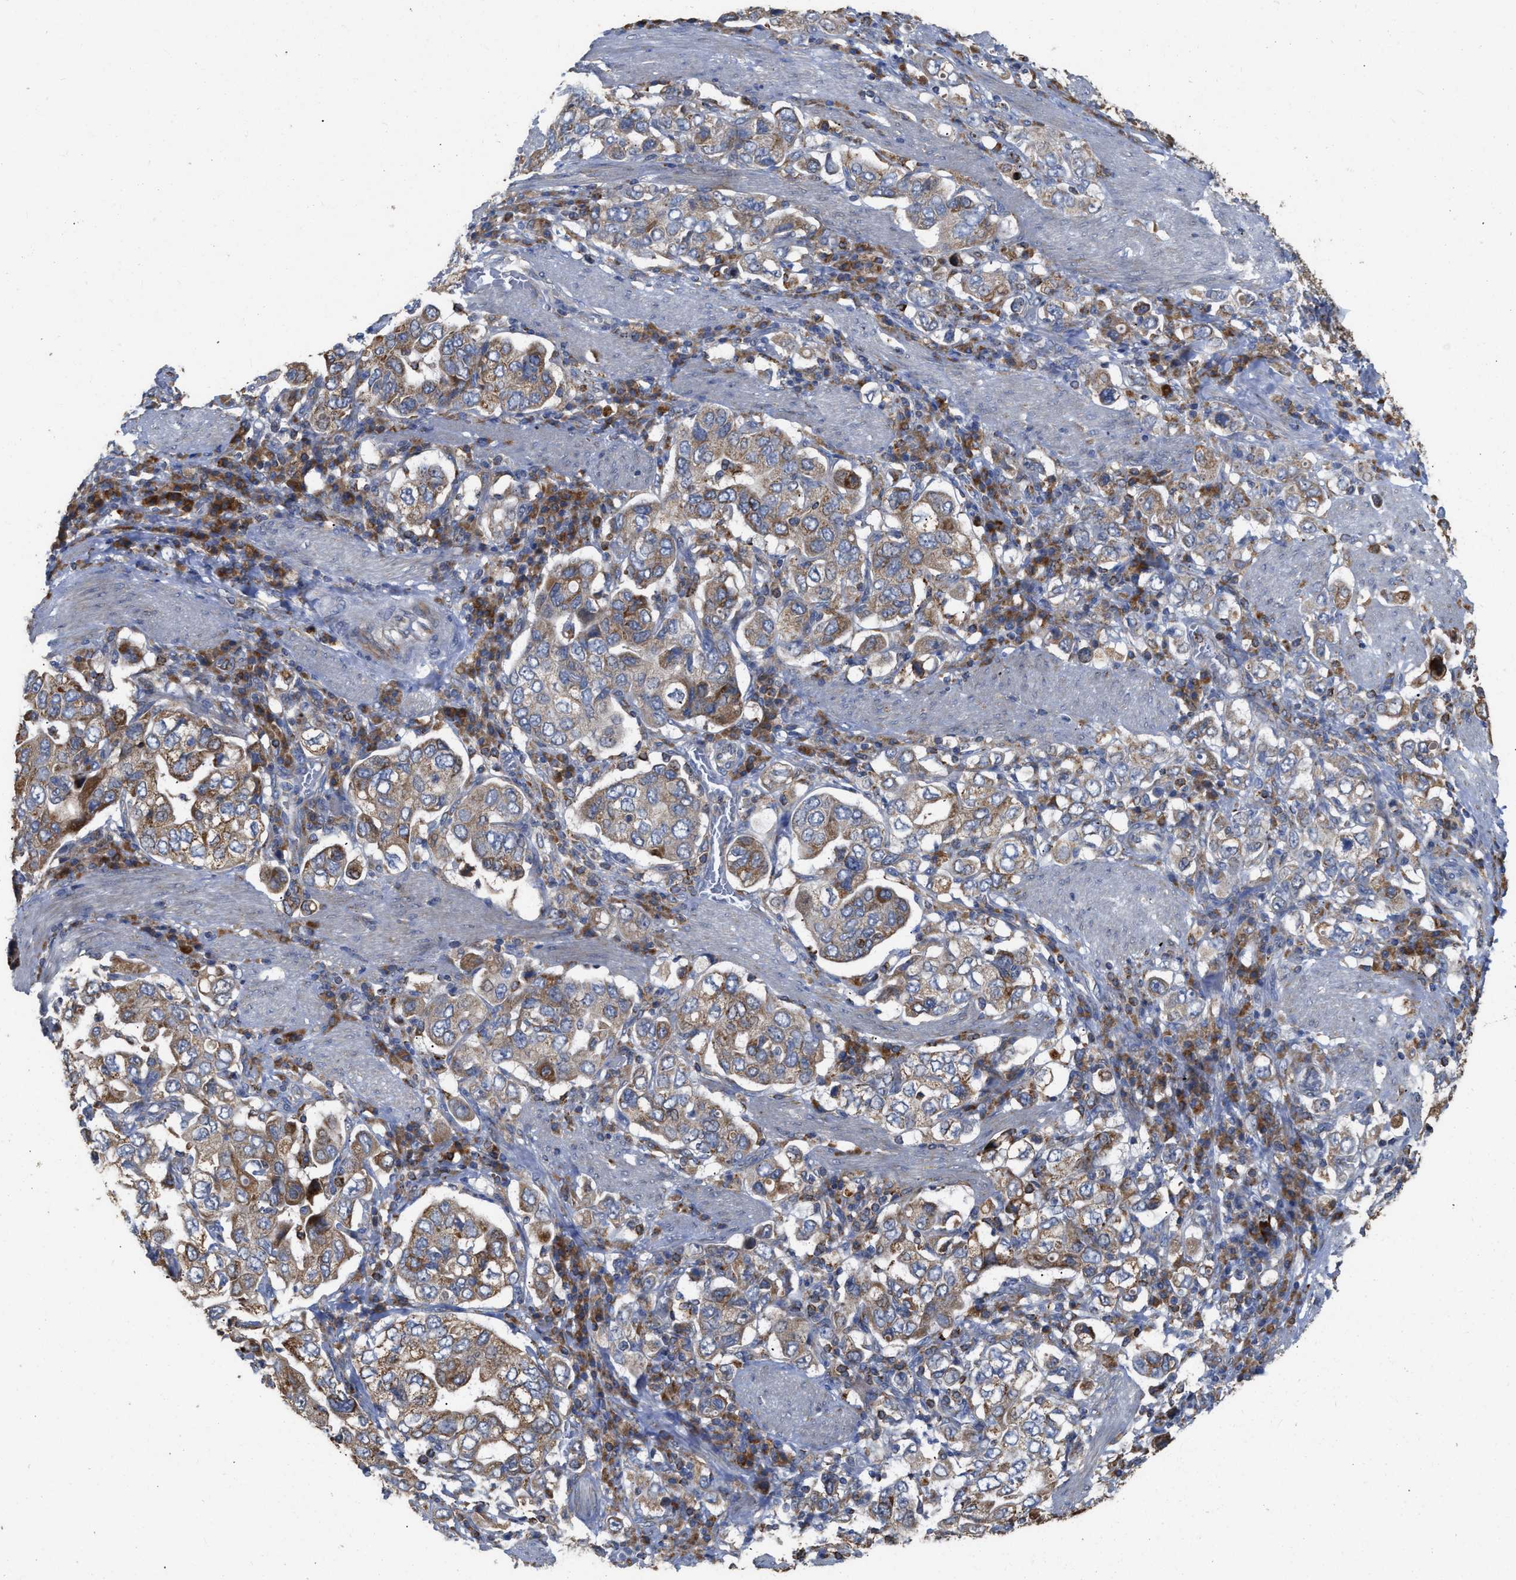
{"staining": {"intensity": "moderate", "quantity": ">75%", "location": "cytoplasmic/membranous"}, "tissue": "stomach cancer", "cell_type": "Tumor cells", "image_type": "cancer", "snomed": [{"axis": "morphology", "description": "Adenocarcinoma, NOS"}, {"axis": "topography", "description": "Stomach, upper"}], "caption": "IHC (DAB) staining of stomach cancer (adenocarcinoma) shows moderate cytoplasmic/membranous protein positivity in approximately >75% of tumor cells.", "gene": "AK2", "patient": {"sex": "male", "age": 62}}